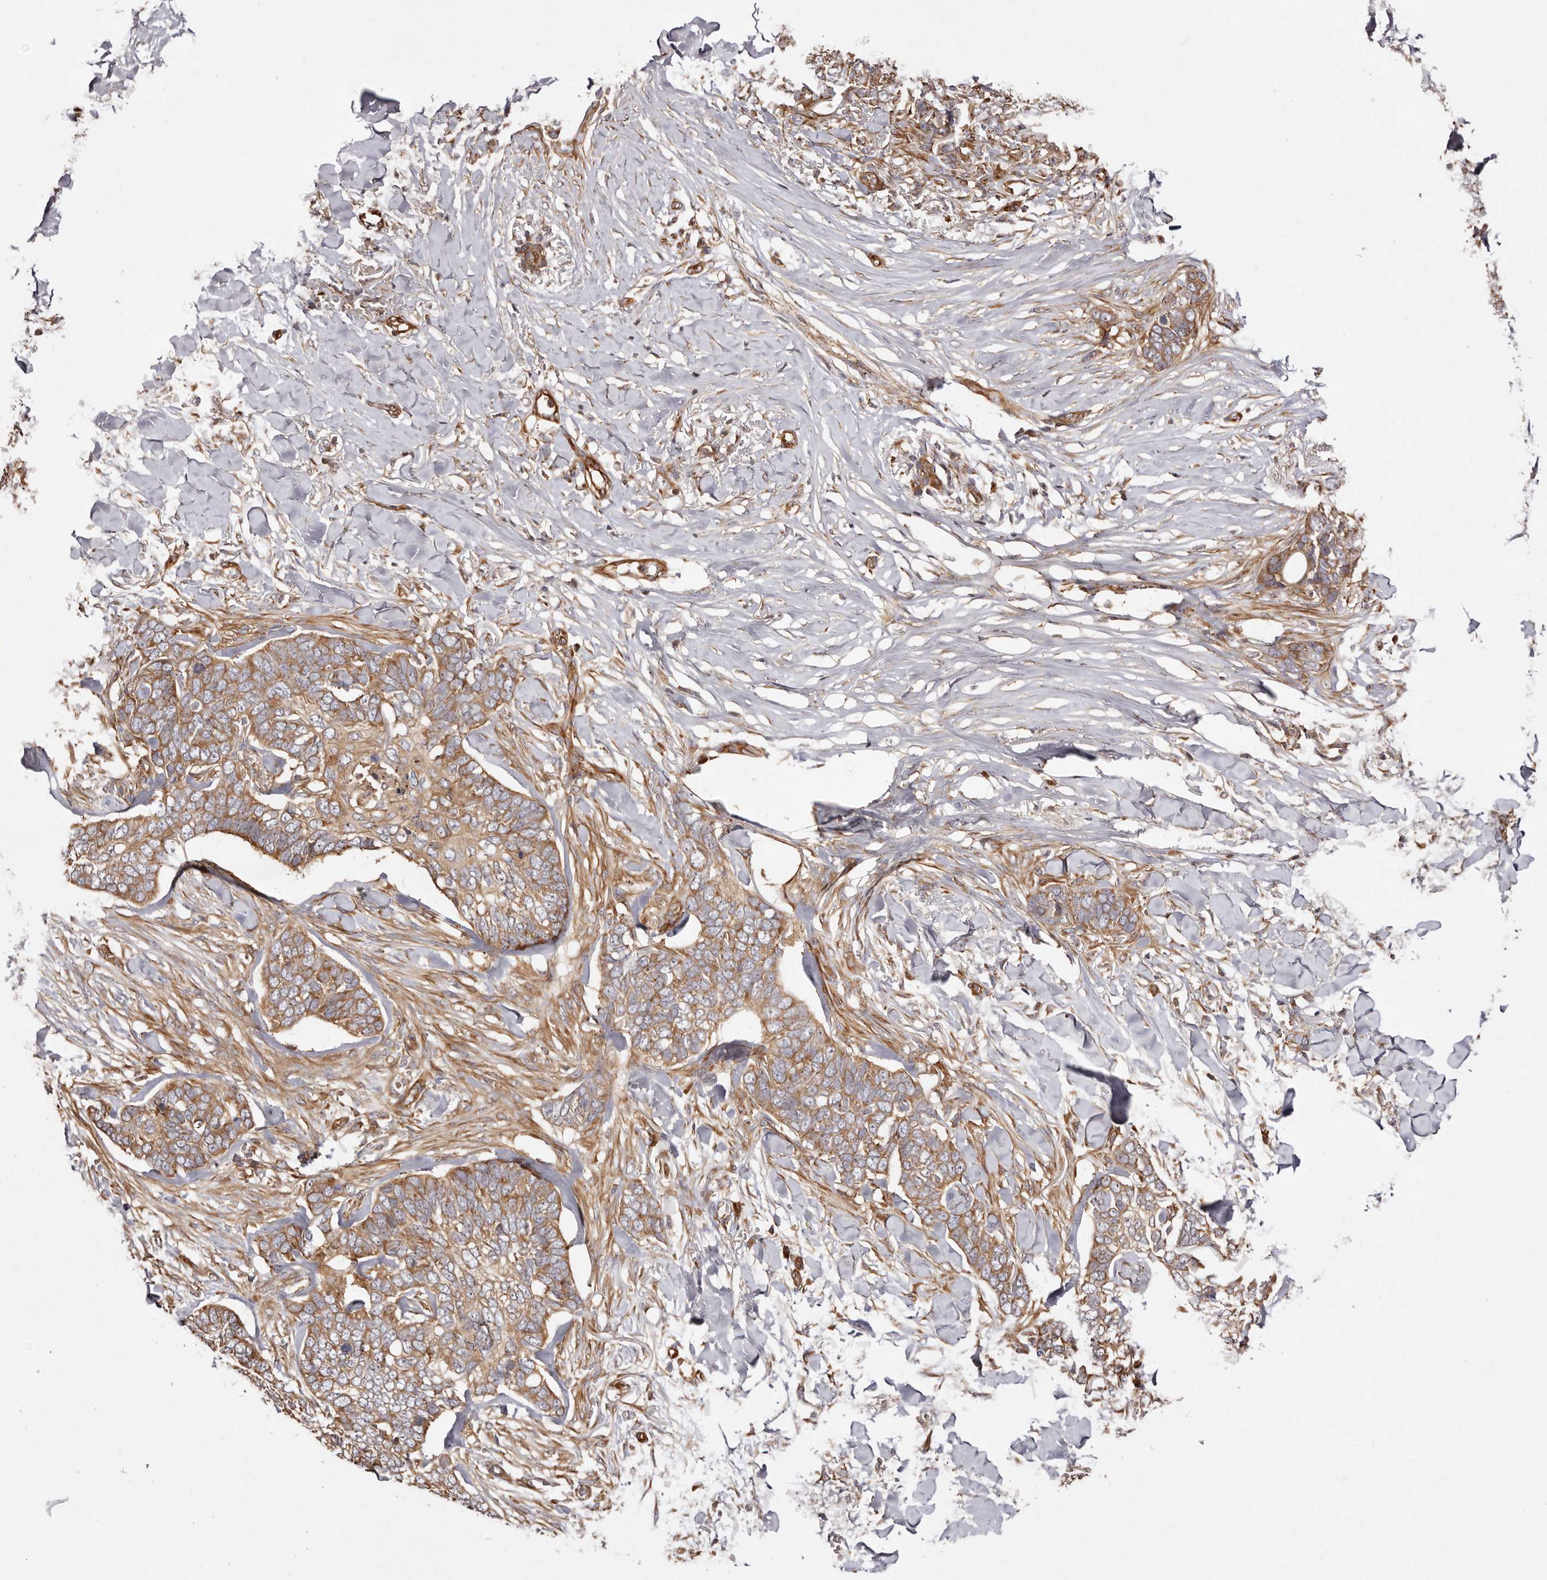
{"staining": {"intensity": "moderate", "quantity": ">75%", "location": "cytoplasmic/membranous"}, "tissue": "skin cancer", "cell_type": "Tumor cells", "image_type": "cancer", "snomed": [{"axis": "morphology", "description": "Normal tissue, NOS"}, {"axis": "morphology", "description": "Basal cell carcinoma"}, {"axis": "topography", "description": "Skin"}], "caption": "About >75% of tumor cells in skin cancer show moderate cytoplasmic/membranous protein staining as visualized by brown immunohistochemical staining.", "gene": "RPS6", "patient": {"sex": "male", "age": 77}}